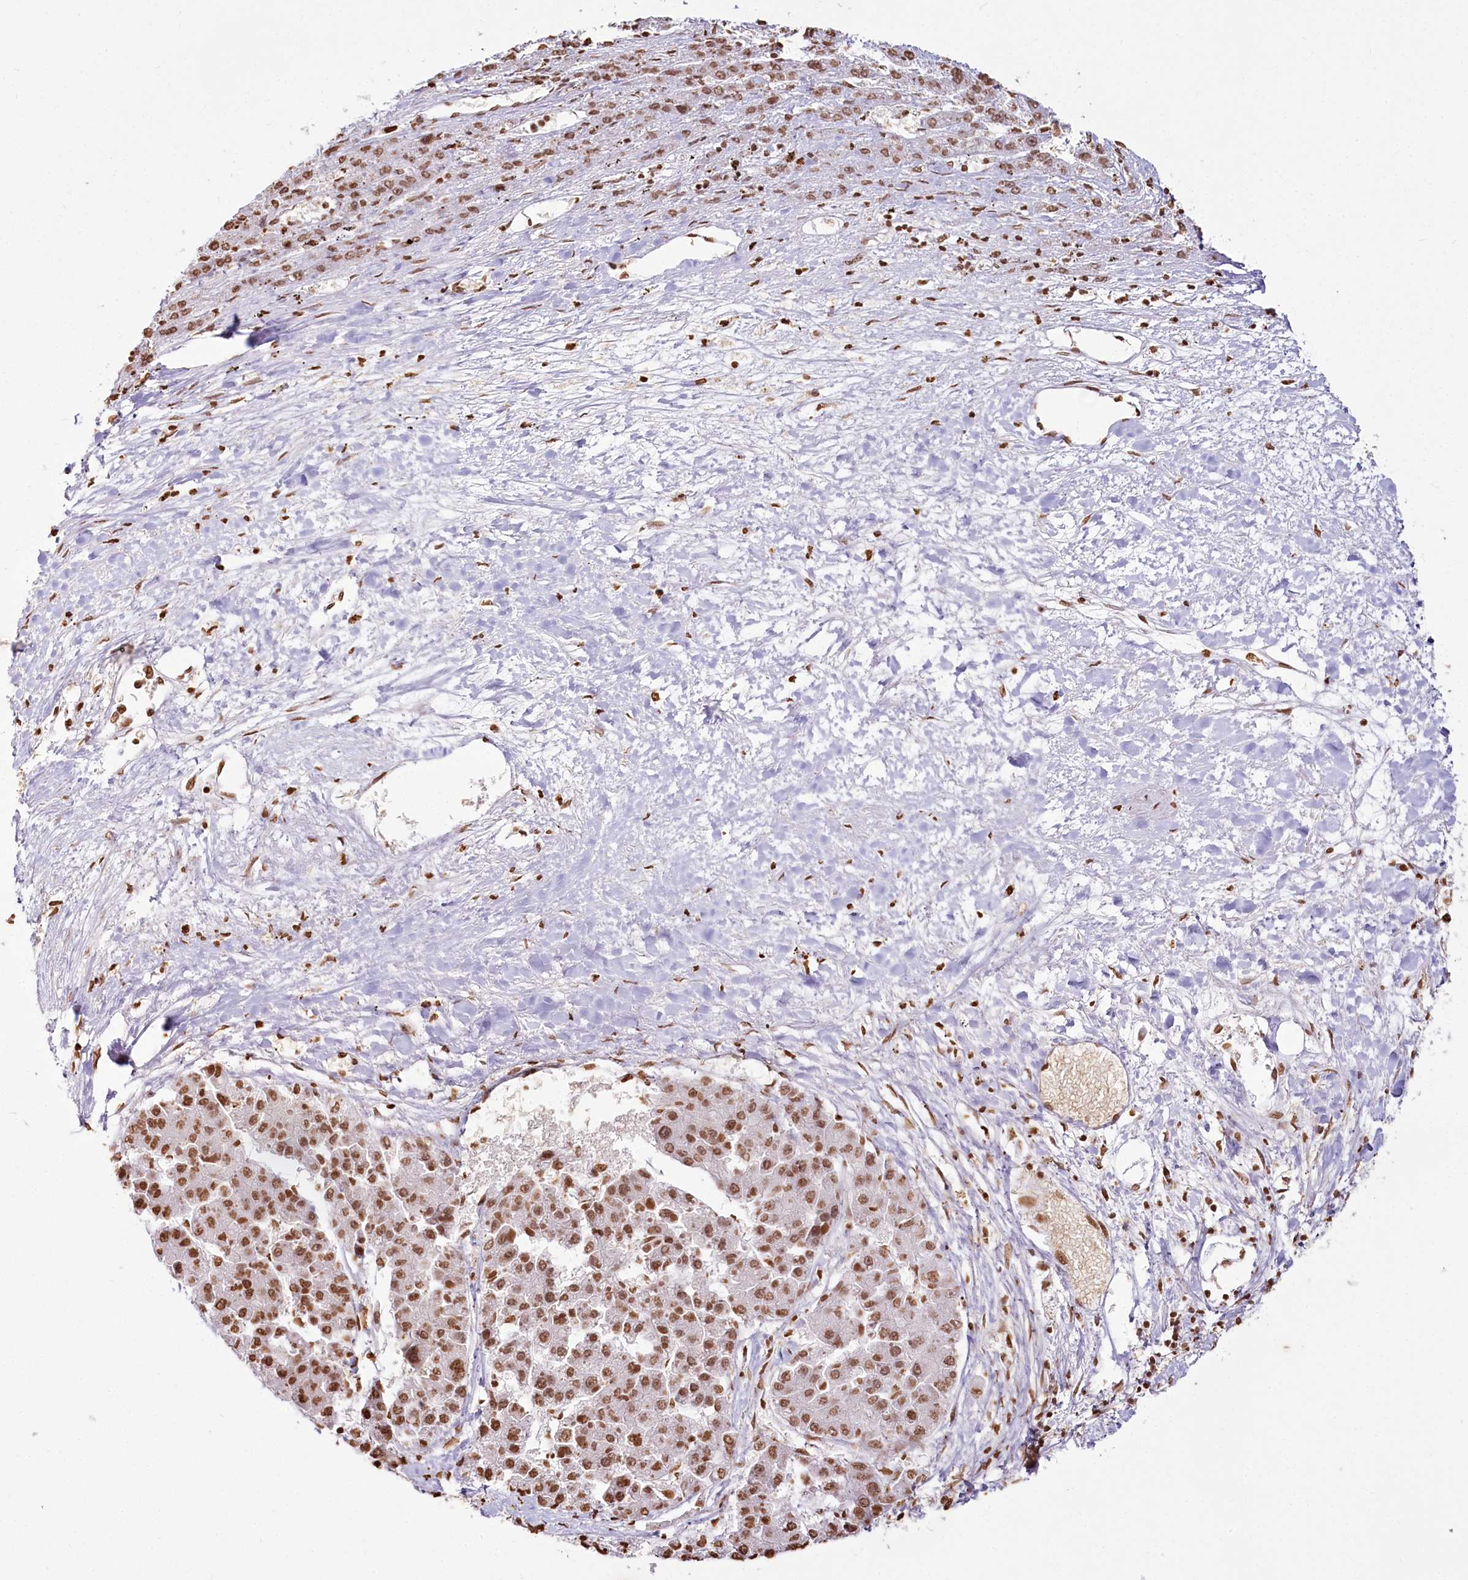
{"staining": {"intensity": "moderate", "quantity": ">75%", "location": "nuclear"}, "tissue": "liver cancer", "cell_type": "Tumor cells", "image_type": "cancer", "snomed": [{"axis": "morphology", "description": "Carcinoma, Hepatocellular, NOS"}, {"axis": "topography", "description": "Liver"}], "caption": "Protein staining displays moderate nuclear expression in about >75% of tumor cells in liver cancer.", "gene": "FAM13A", "patient": {"sex": "female", "age": 73}}